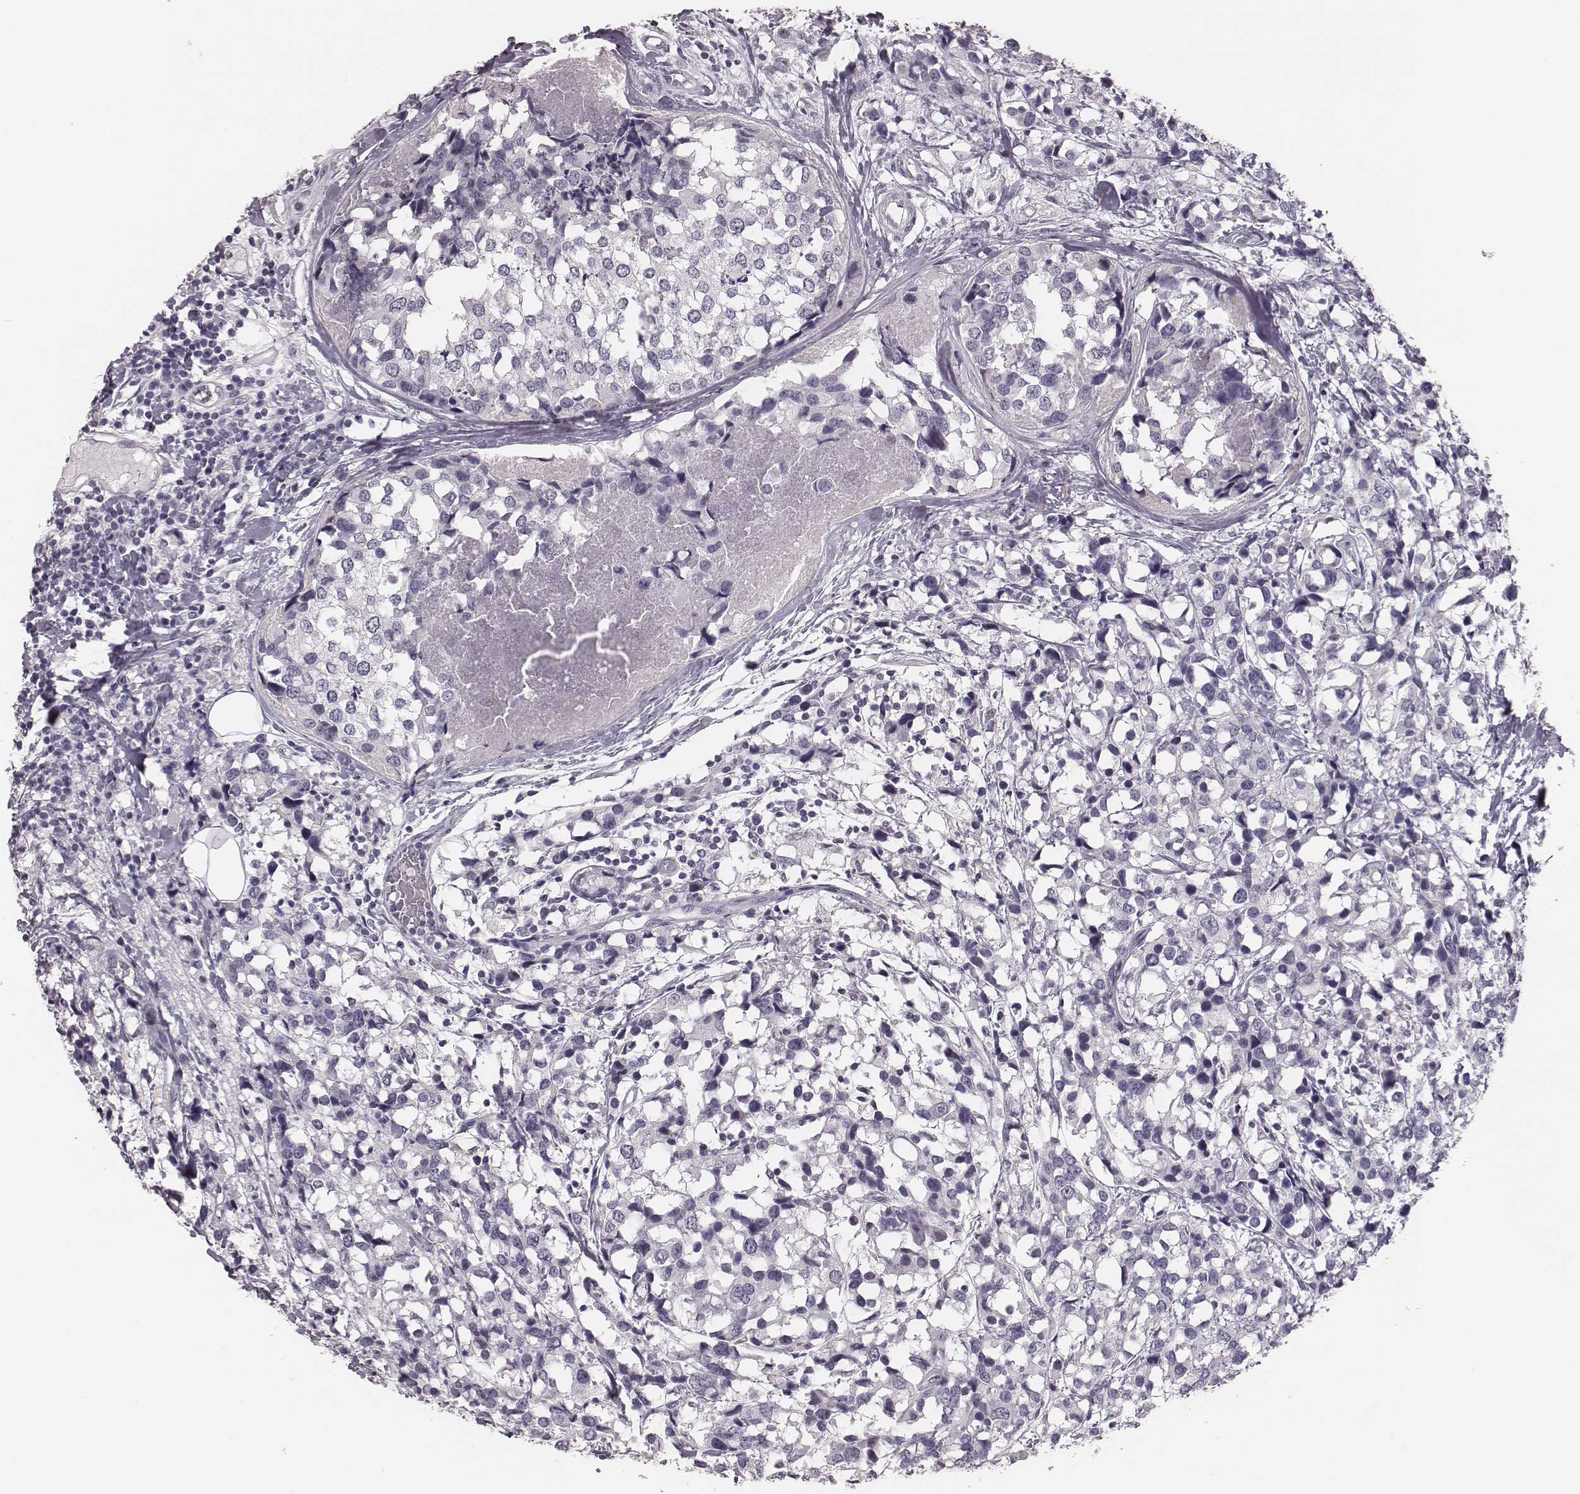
{"staining": {"intensity": "negative", "quantity": "none", "location": "none"}, "tissue": "breast cancer", "cell_type": "Tumor cells", "image_type": "cancer", "snomed": [{"axis": "morphology", "description": "Lobular carcinoma"}, {"axis": "topography", "description": "Breast"}], "caption": "A high-resolution micrograph shows immunohistochemistry staining of breast lobular carcinoma, which exhibits no significant staining in tumor cells.", "gene": "CSHL1", "patient": {"sex": "female", "age": 59}}